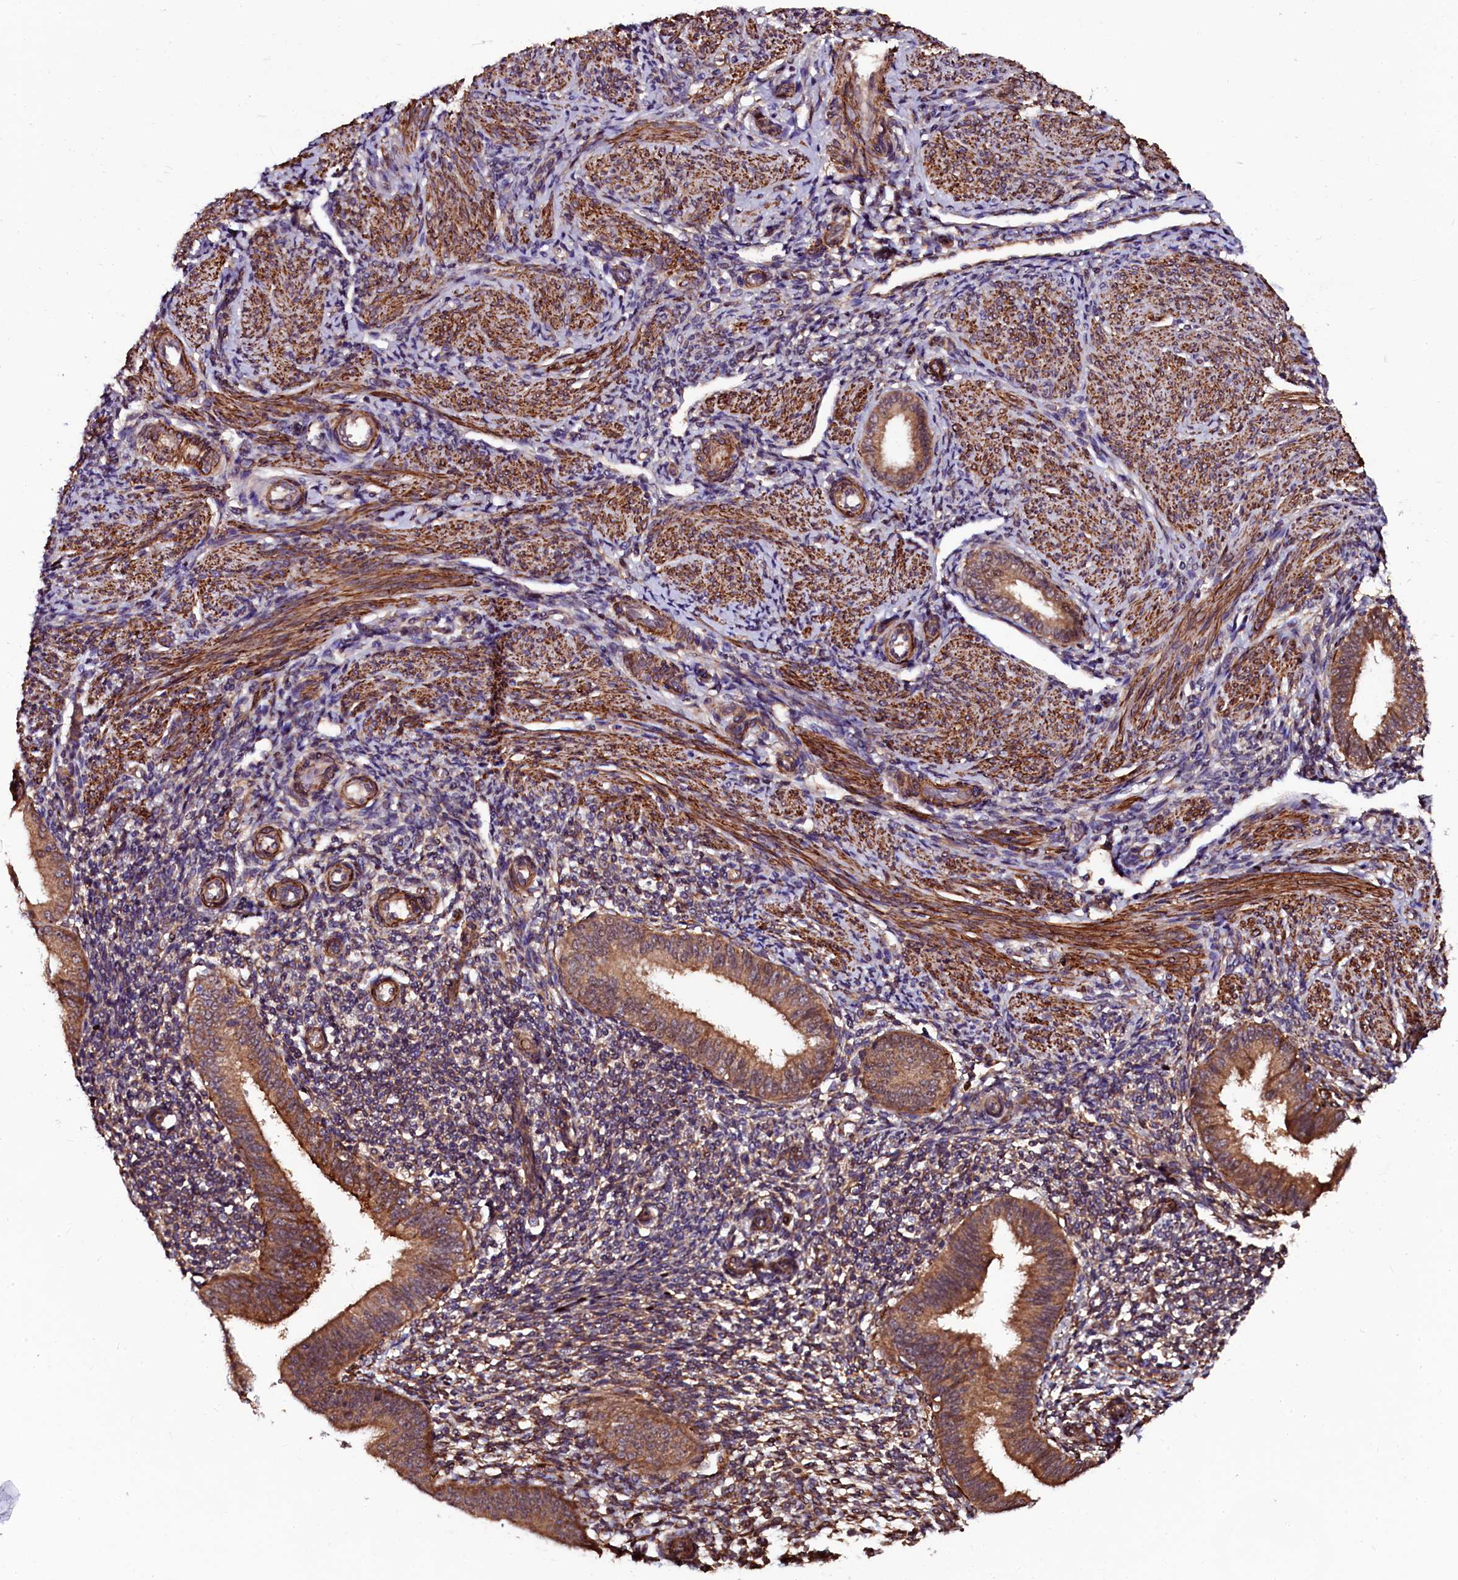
{"staining": {"intensity": "moderate", "quantity": "25%-75%", "location": "cytoplasmic/membranous"}, "tissue": "endometrium", "cell_type": "Cells in endometrial stroma", "image_type": "normal", "snomed": [{"axis": "morphology", "description": "Normal tissue, NOS"}, {"axis": "topography", "description": "Uterus"}, {"axis": "topography", "description": "Endometrium"}], "caption": "An immunohistochemistry (IHC) photomicrograph of normal tissue is shown. Protein staining in brown labels moderate cytoplasmic/membranous positivity in endometrium within cells in endometrial stroma.", "gene": "N4BP1", "patient": {"sex": "female", "age": 48}}